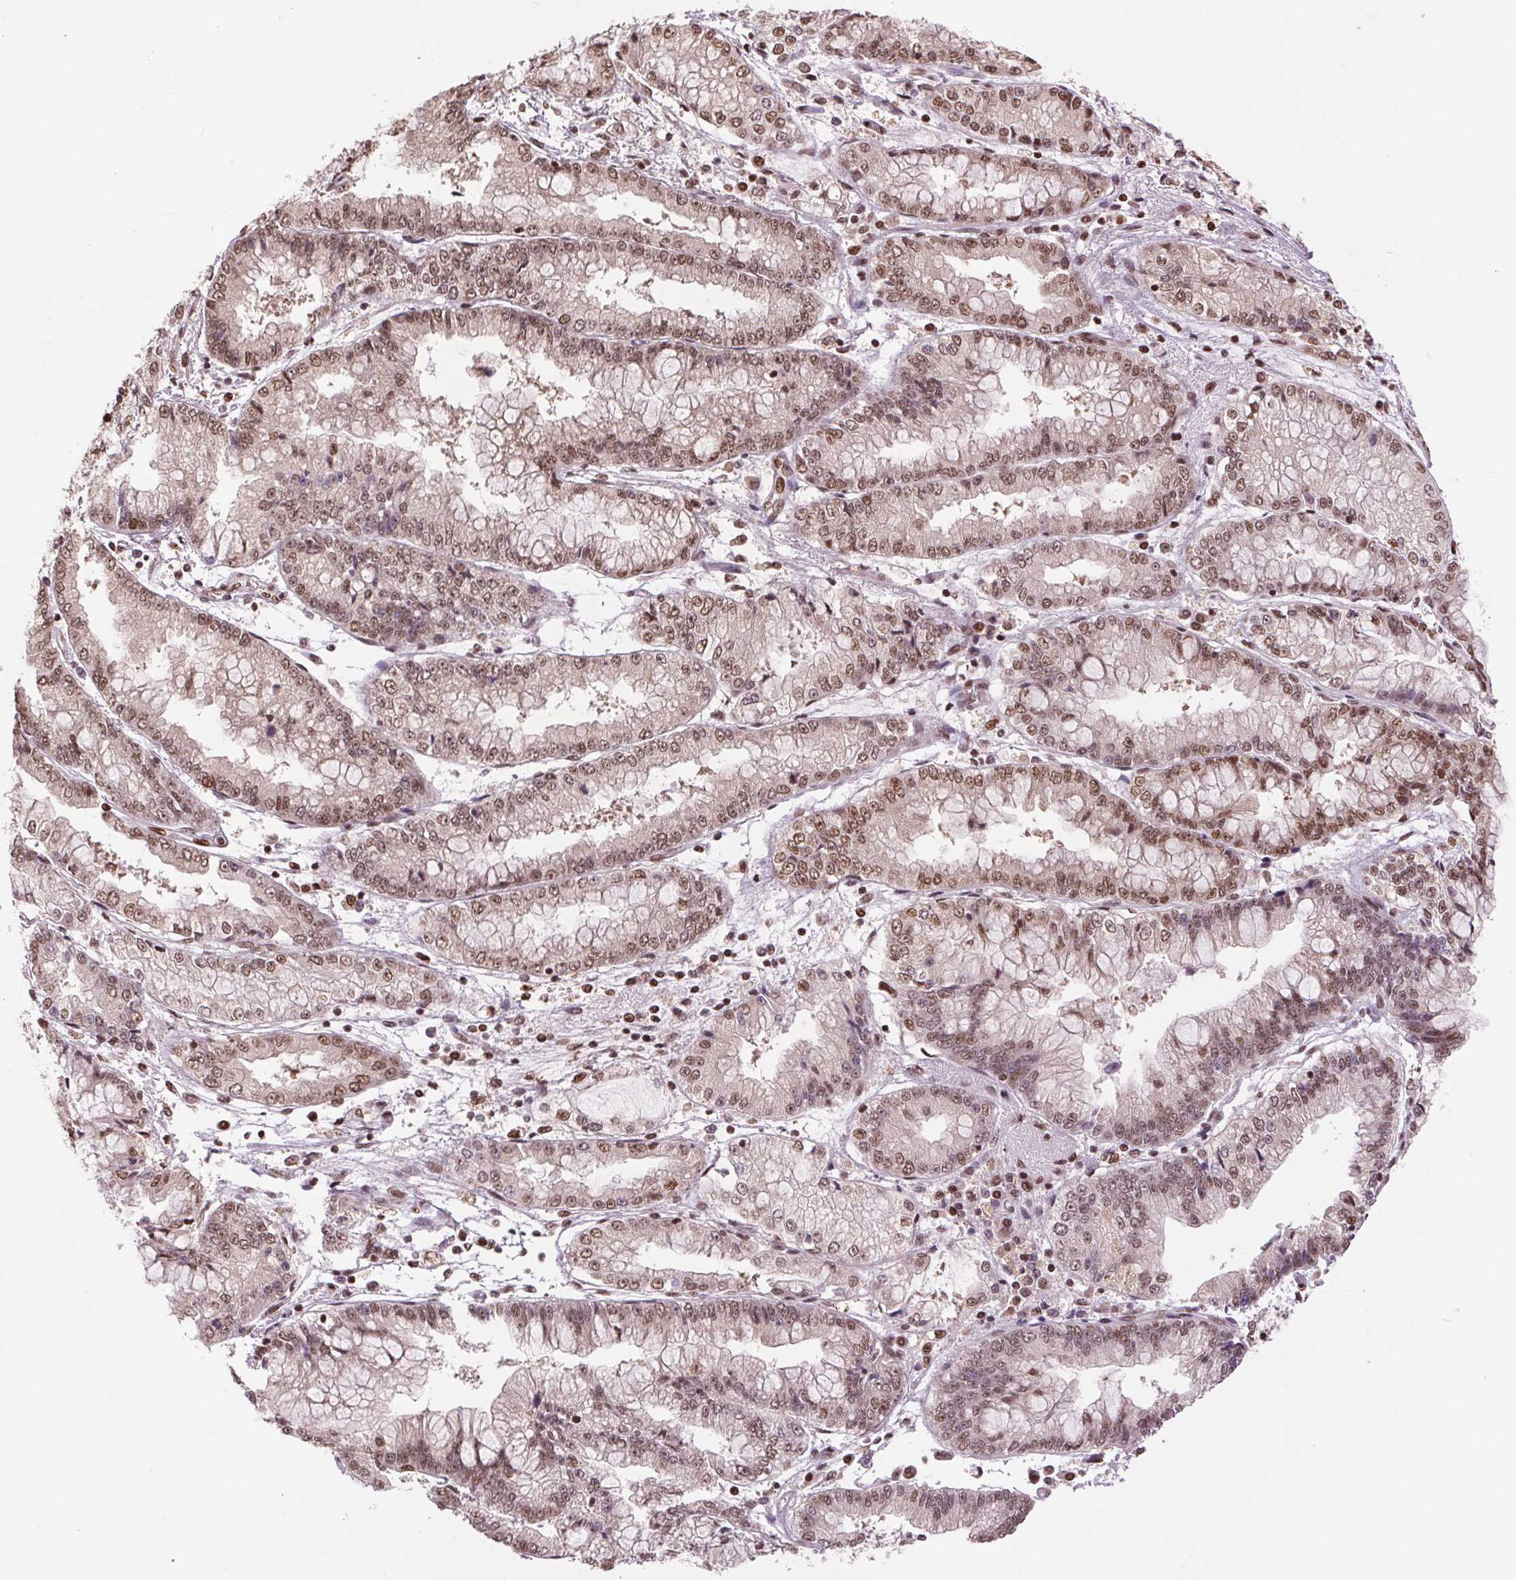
{"staining": {"intensity": "moderate", "quantity": ">75%", "location": "nuclear"}, "tissue": "stomach cancer", "cell_type": "Tumor cells", "image_type": "cancer", "snomed": [{"axis": "morphology", "description": "Adenocarcinoma, NOS"}, {"axis": "topography", "description": "Stomach, upper"}], "caption": "Immunohistochemistry (DAB (3,3'-diaminobenzidine)) staining of human stomach adenocarcinoma shows moderate nuclear protein staining in about >75% of tumor cells.", "gene": "RAD23A", "patient": {"sex": "female", "age": 74}}